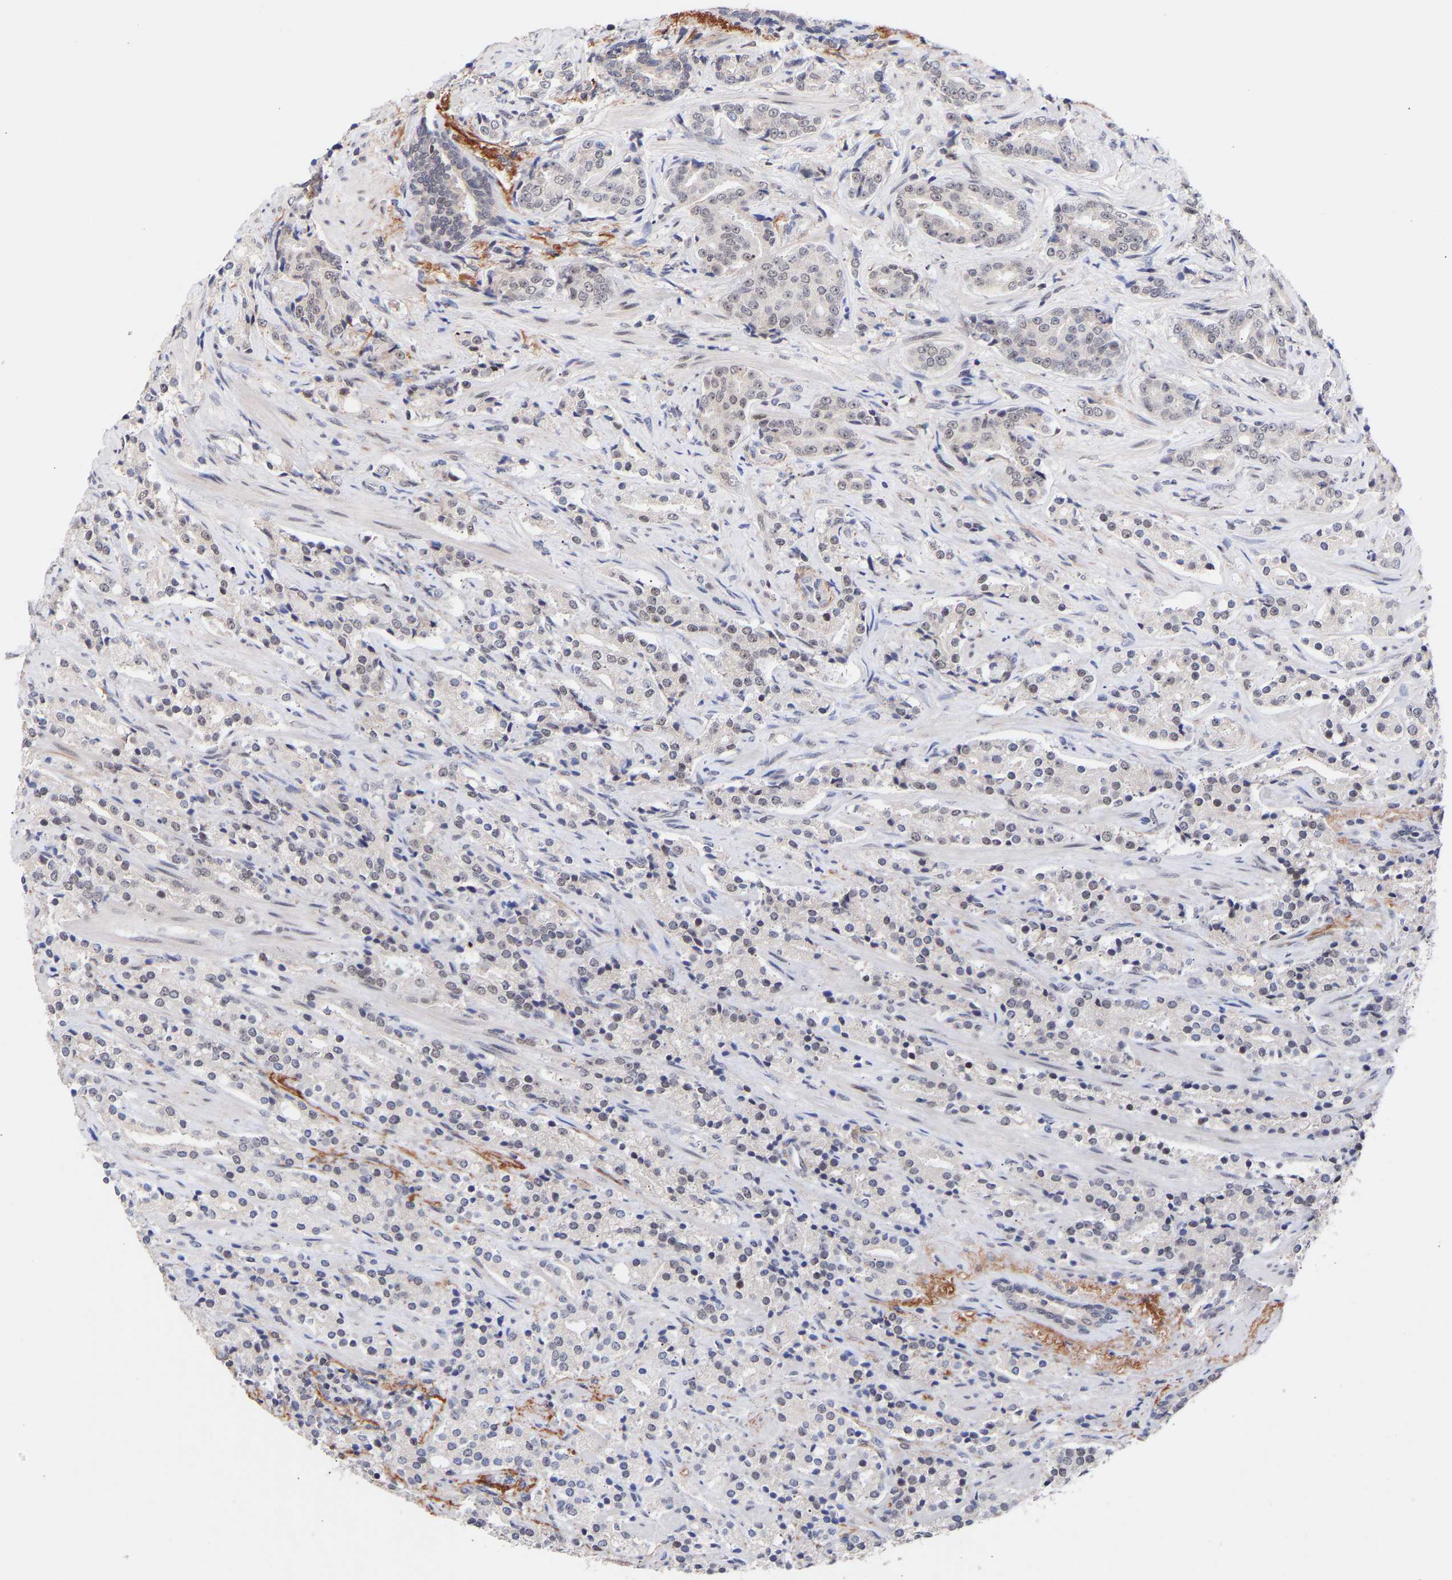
{"staining": {"intensity": "weak", "quantity": "<25%", "location": "nuclear"}, "tissue": "prostate cancer", "cell_type": "Tumor cells", "image_type": "cancer", "snomed": [{"axis": "morphology", "description": "Adenocarcinoma, High grade"}, {"axis": "topography", "description": "Prostate"}], "caption": "Prostate cancer (high-grade adenocarcinoma) stained for a protein using immunohistochemistry exhibits no staining tumor cells.", "gene": "RBM15", "patient": {"sex": "male", "age": 71}}